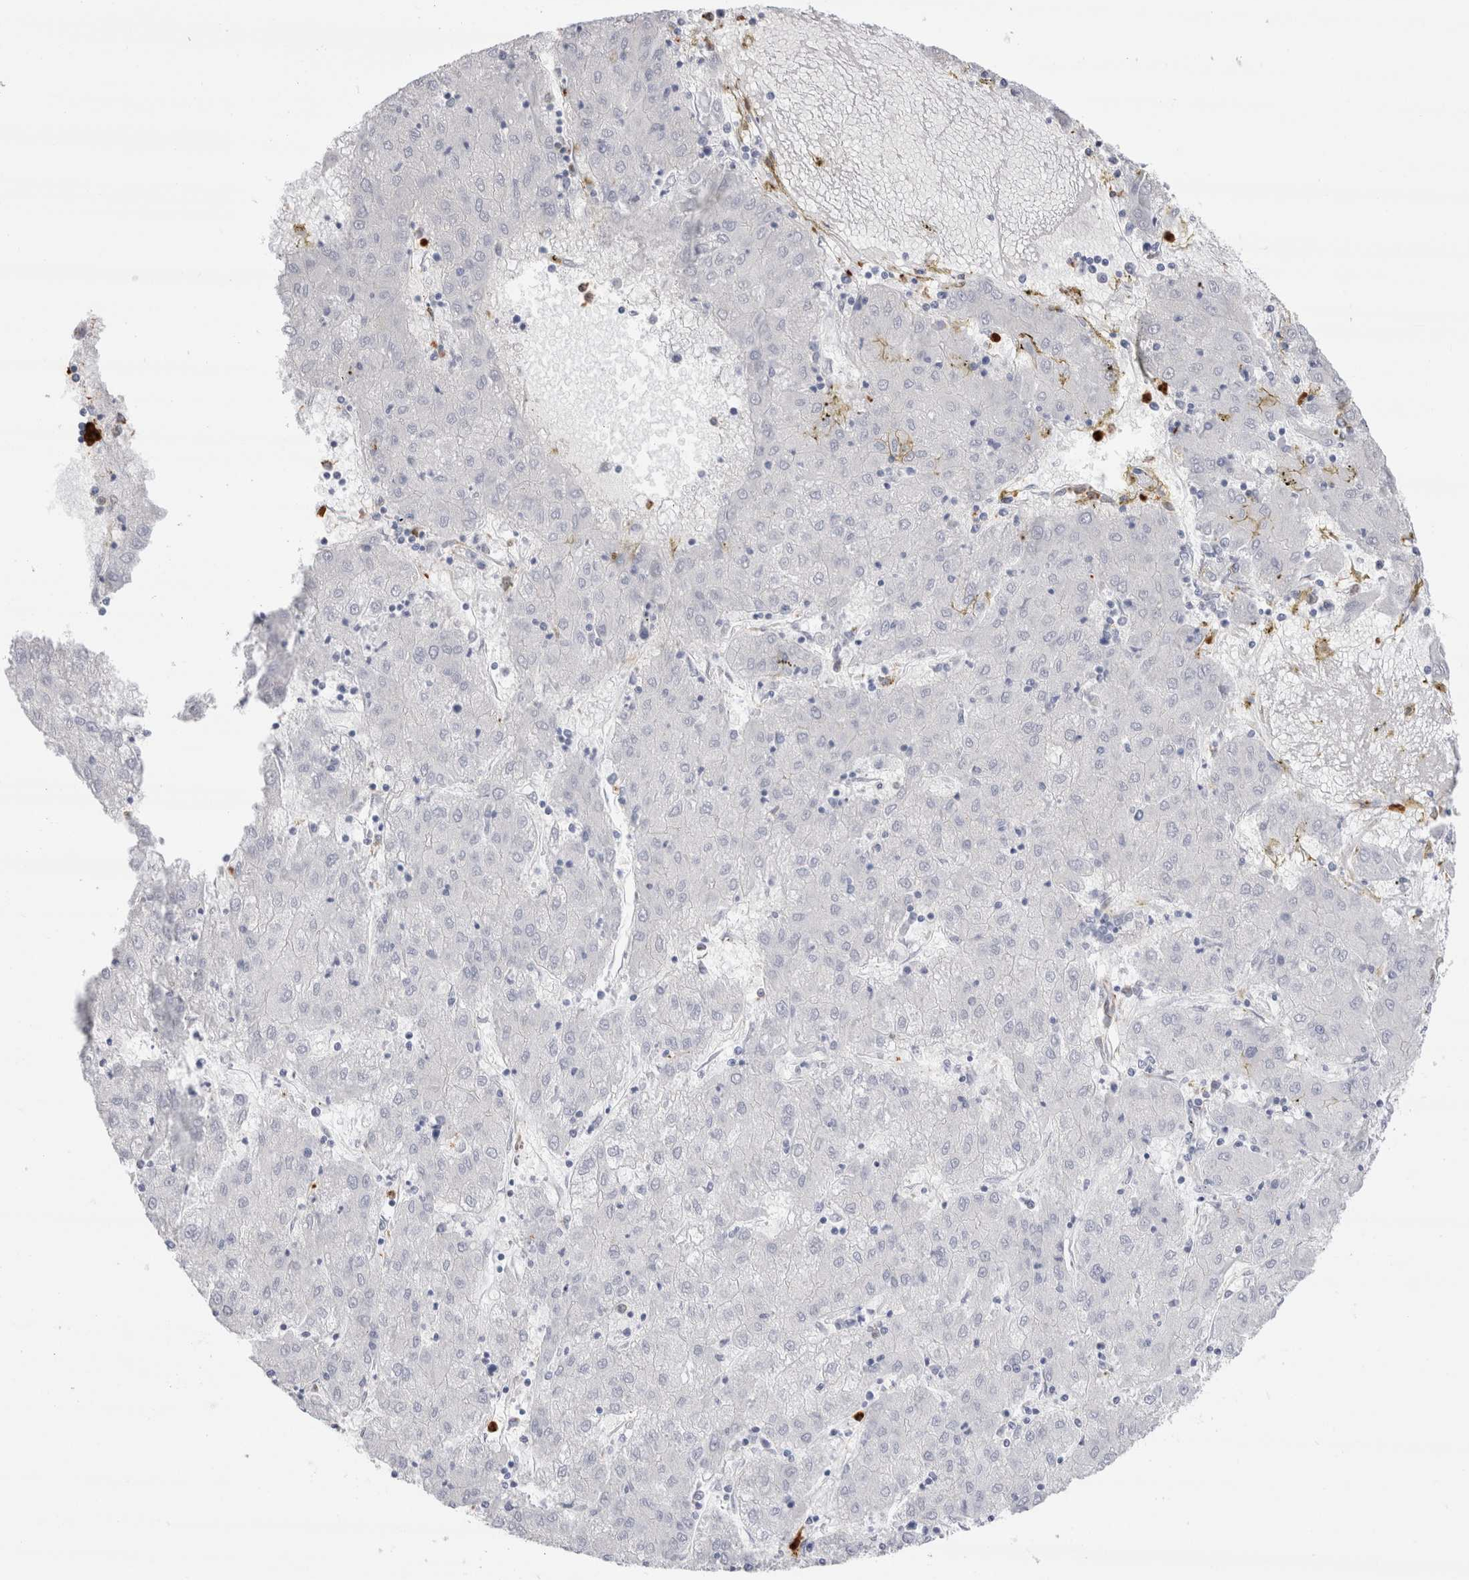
{"staining": {"intensity": "negative", "quantity": "none", "location": "none"}, "tissue": "liver cancer", "cell_type": "Tumor cells", "image_type": "cancer", "snomed": [{"axis": "morphology", "description": "Carcinoma, Hepatocellular, NOS"}, {"axis": "topography", "description": "Liver"}], "caption": "Immunohistochemistry (IHC) micrograph of human liver cancer (hepatocellular carcinoma) stained for a protein (brown), which demonstrates no positivity in tumor cells. The staining was performed using DAB (3,3'-diaminobenzidine) to visualize the protein expression in brown, while the nuclei were stained in blue with hematoxylin (Magnification: 20x).", "gene": "SLC10A5", "patient": {"sex": "male", "age": 72}}